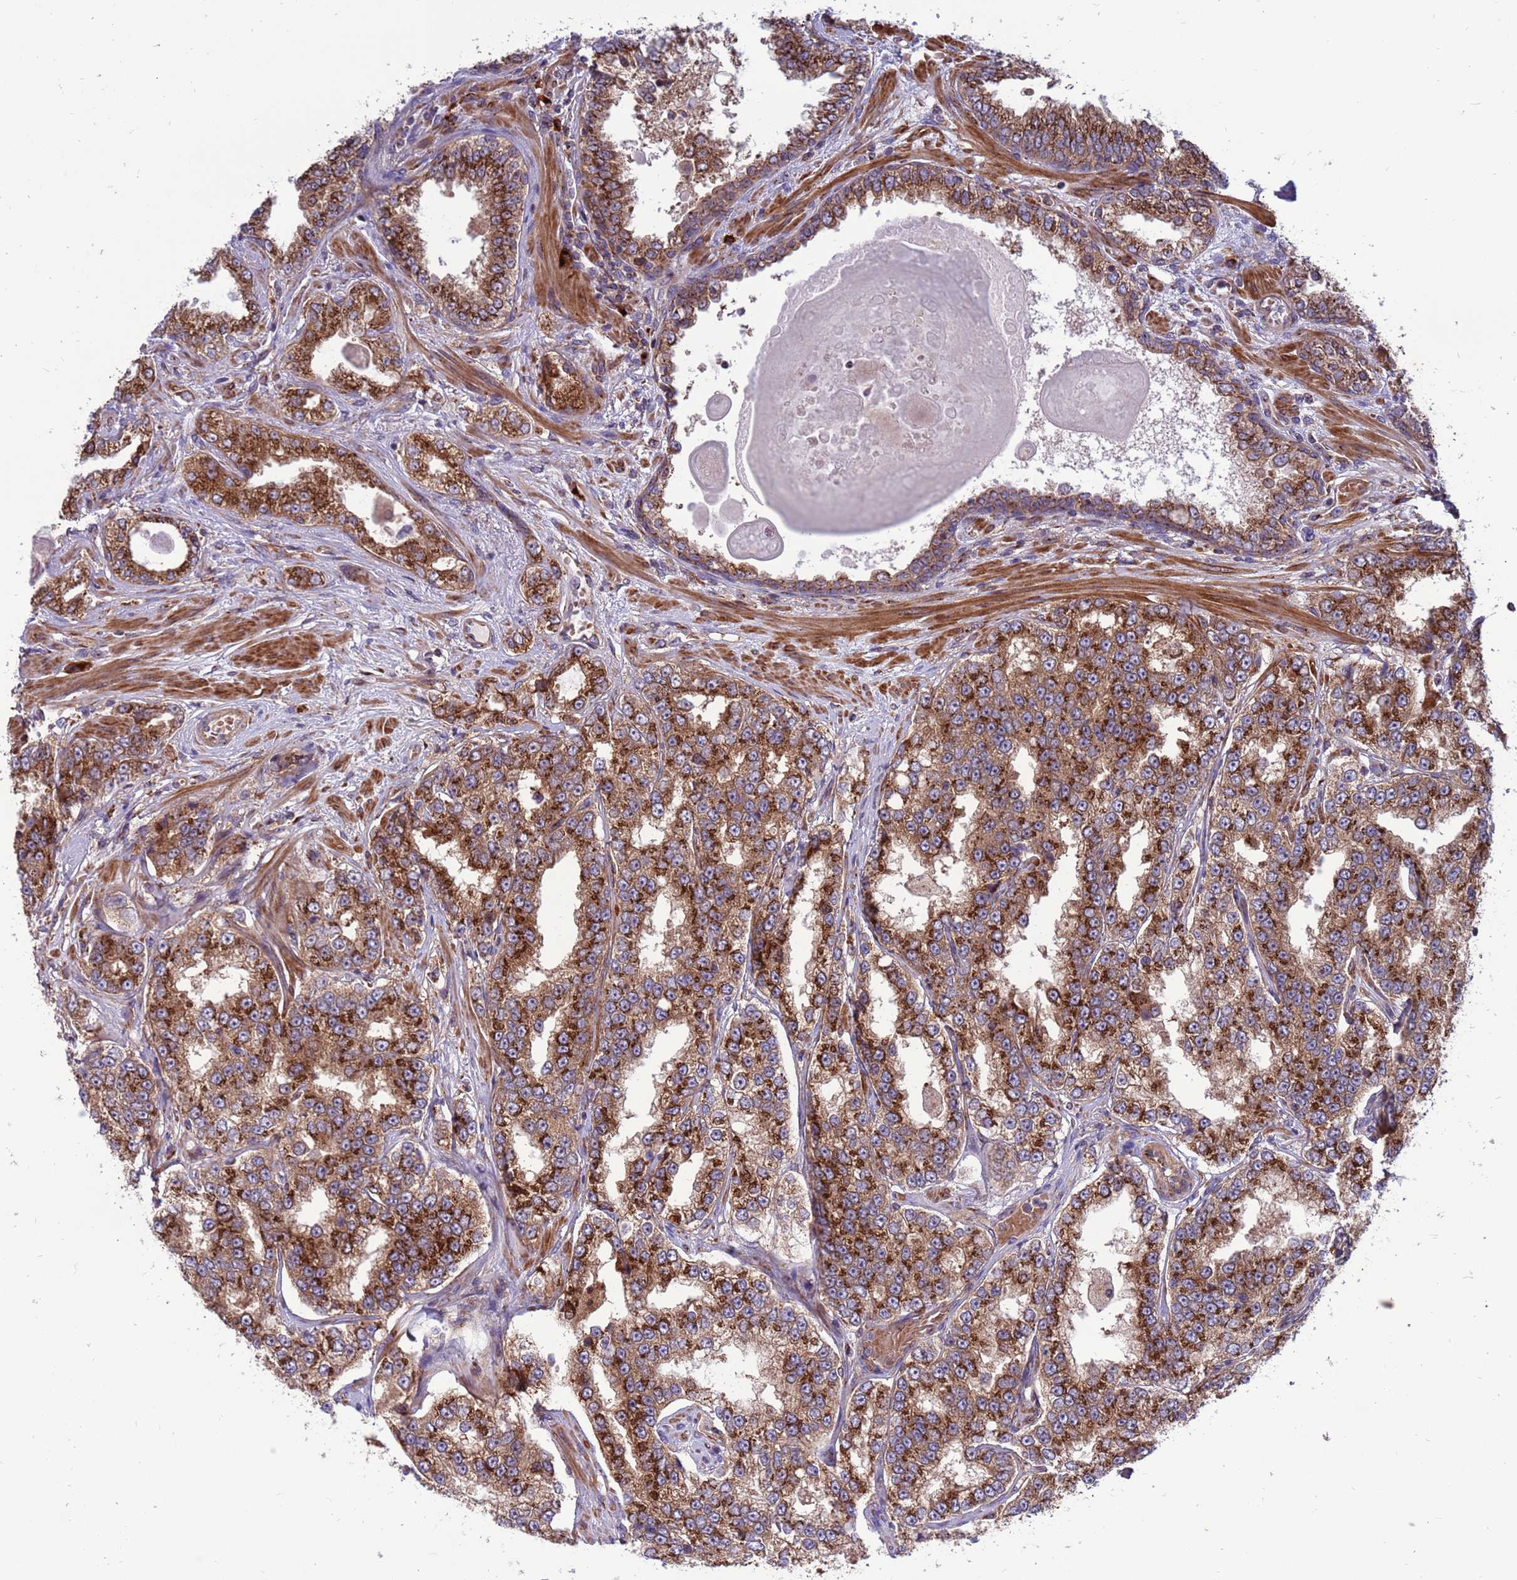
{"staining": {"intensity": "strong", "quantity": ">75%", "location": "cytoplasmic/membranous"}, "tissue": "prostate cancer", "cell_type": "Tumor cells", "image_type": "cancer", "snomed": [{"axis": "morphology", "description": "Normal tissue, NOS"}, {"axis": "morphology", "description": "Adenocarcinoma, High grade"}, {"axis": "topography", "description": "Prostate"}], "caption": "About >75% of tumor cells in human prostate cancer demonstrate strong cytoplasmic/membranous protein expression as visualized by brown immunohistochemical staining.", "gene": "ZC3HAV1", "patient": {"sex": "male", "age": 83}}